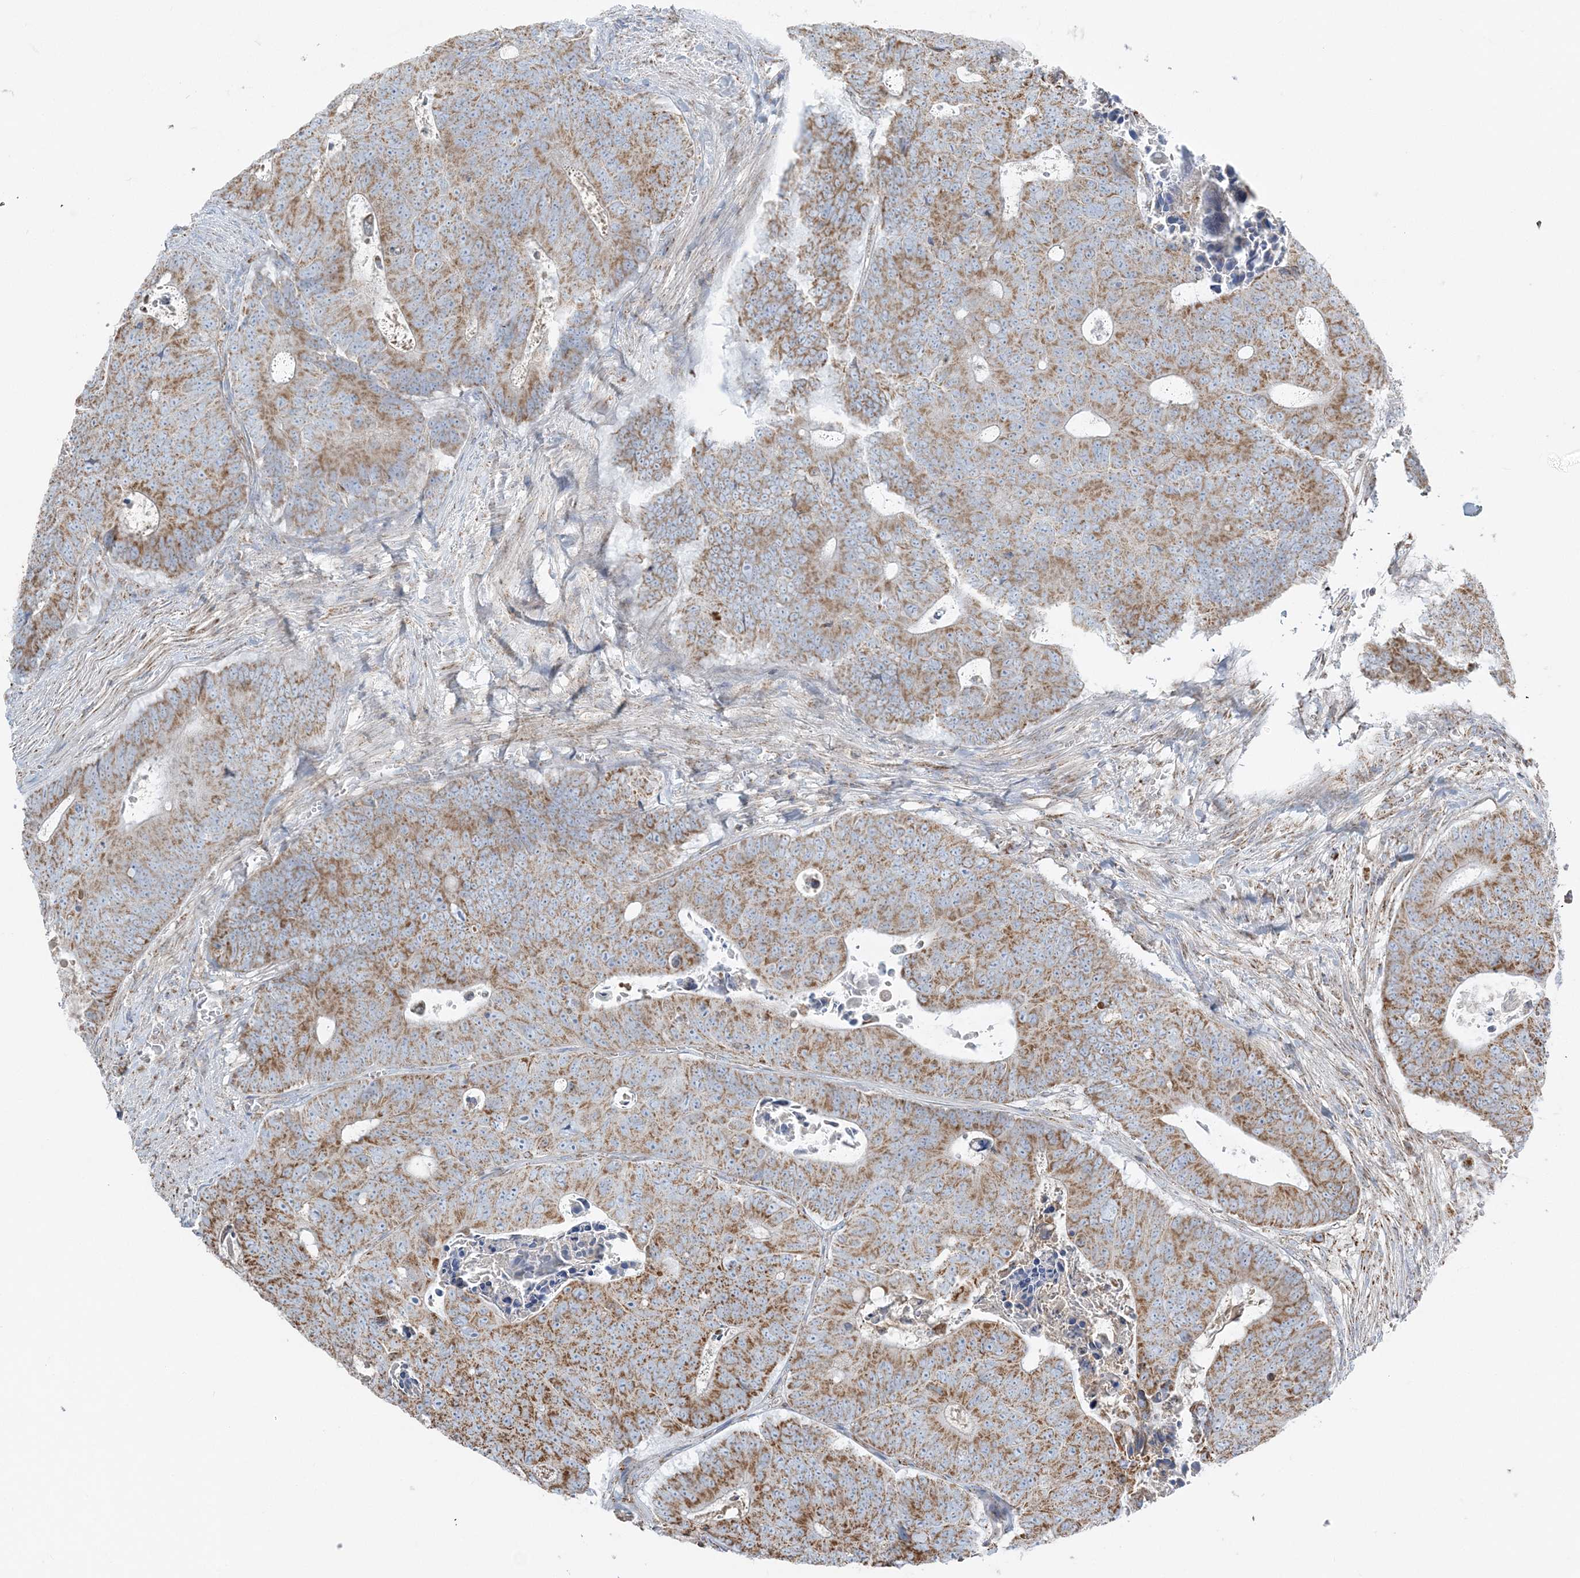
{"staining": {"intensity": "moderate", "quantity": ">75%", "location": "cytoplasmic/membranous"}, "tissue": "colorectal cancer", "cell_type": "Tumor cells", "image_type": "cancer", "snomed": [{"axis": "morphology", "description": "Adenocarcinoma, NOS"}, {"axis": "topography", "description": "Colon"}], "caption": "IHC histopathology image of human colorectal cancer stained for a protein (brown), which reveals medium levels of moderate cytoplasmic/membranous staining in approximately >75% of tumor cells.", "gene": "RAB11FIP3", "patient": {"sex": "male", "age": 87}}